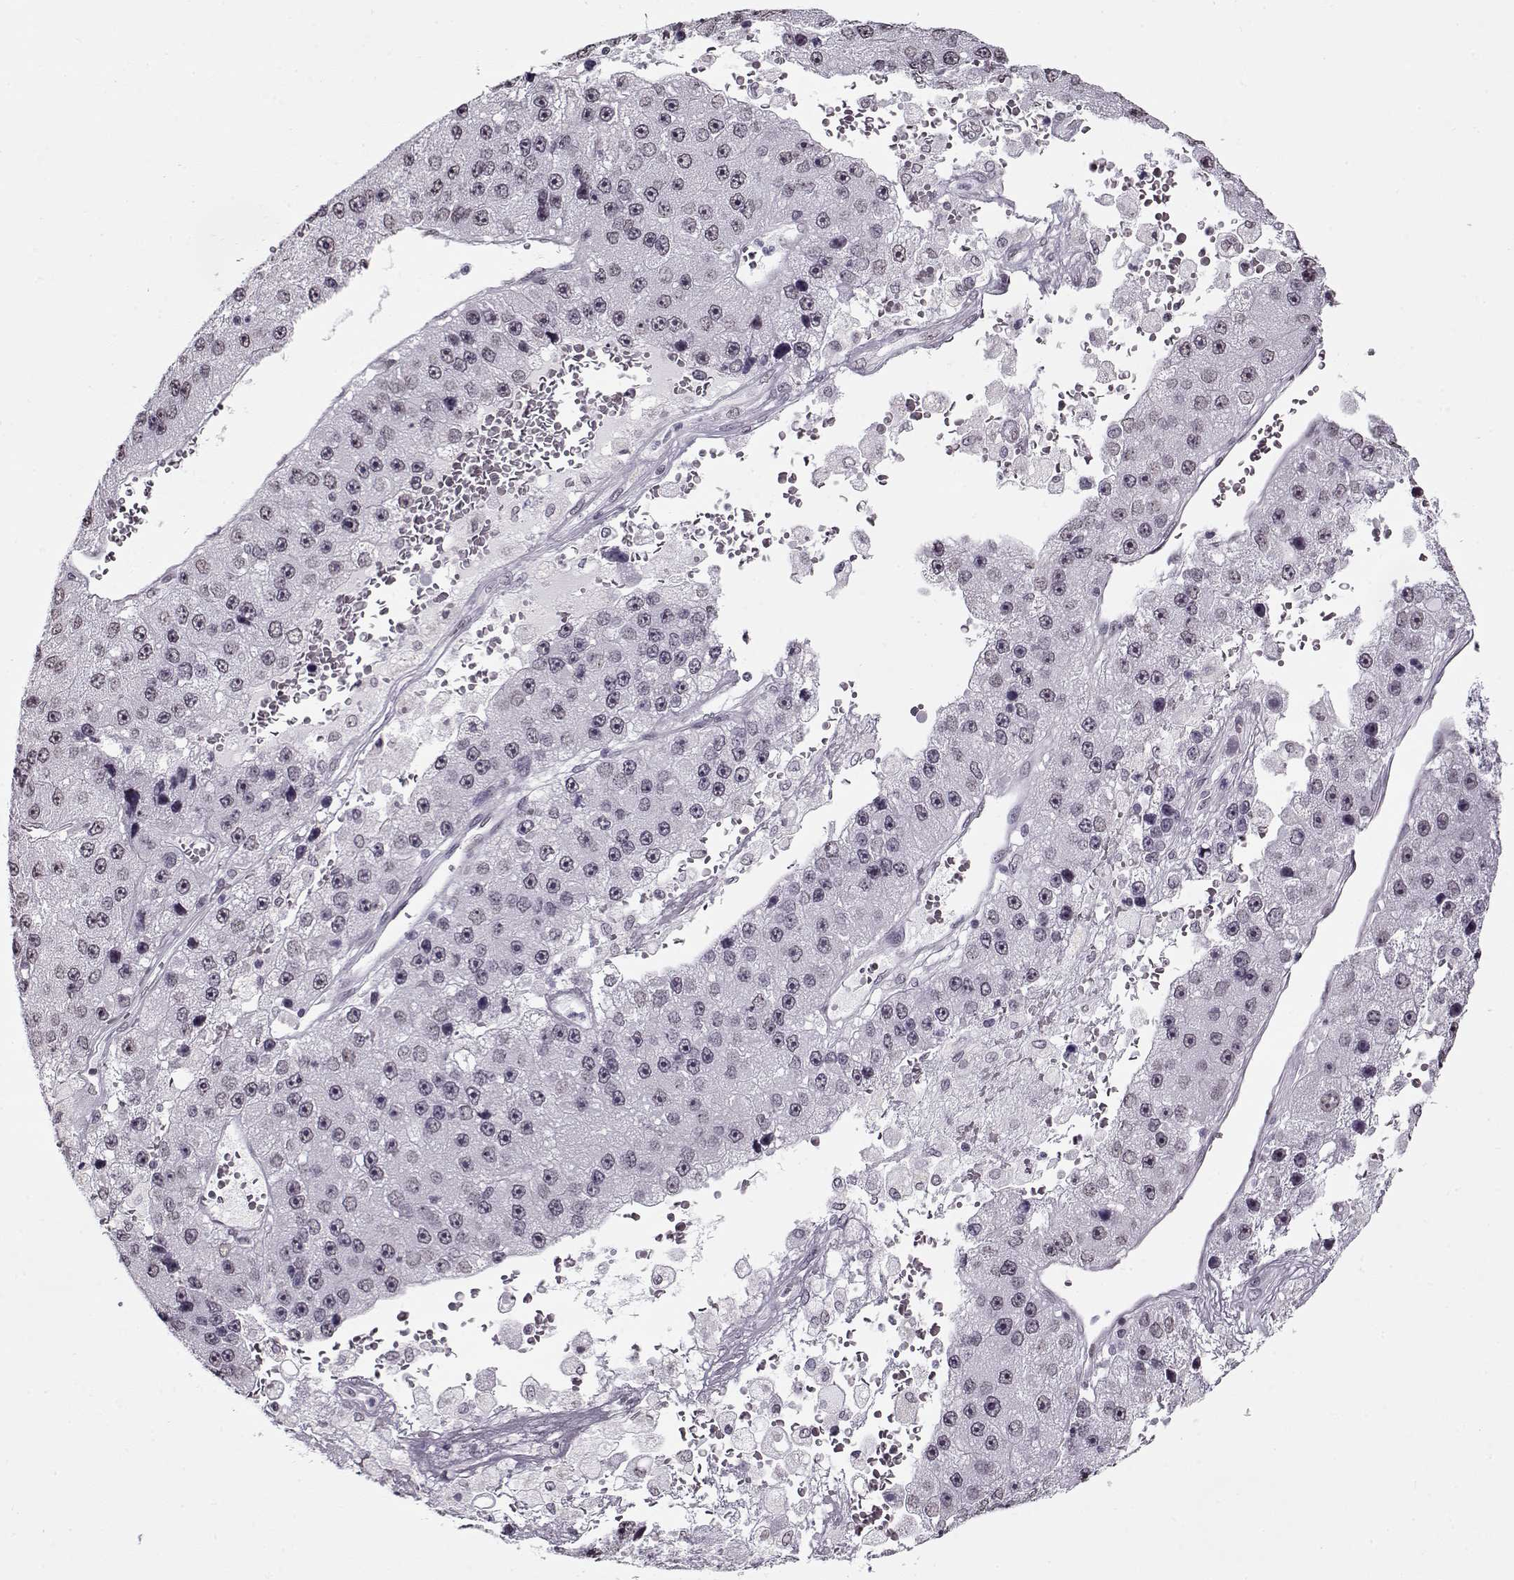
{"staining": {"intensity": "negative", "quantity": "none", "location": "none"}, "tissue": "liver cancer", "cell_type": "Tumor cells", "image_type": "cancer", "snomed": [{"axis": "morphology", "description": "Carcinoma, Hepatocellular, NOS"}, {"axis": "topography", "description": "Liver"}], "caption": "Tumor cells are negative for protein expression in human liver hepatocellular carcinoma.", "gene": "PRMT8", "patient": {"sex": "female", "age": 73}}